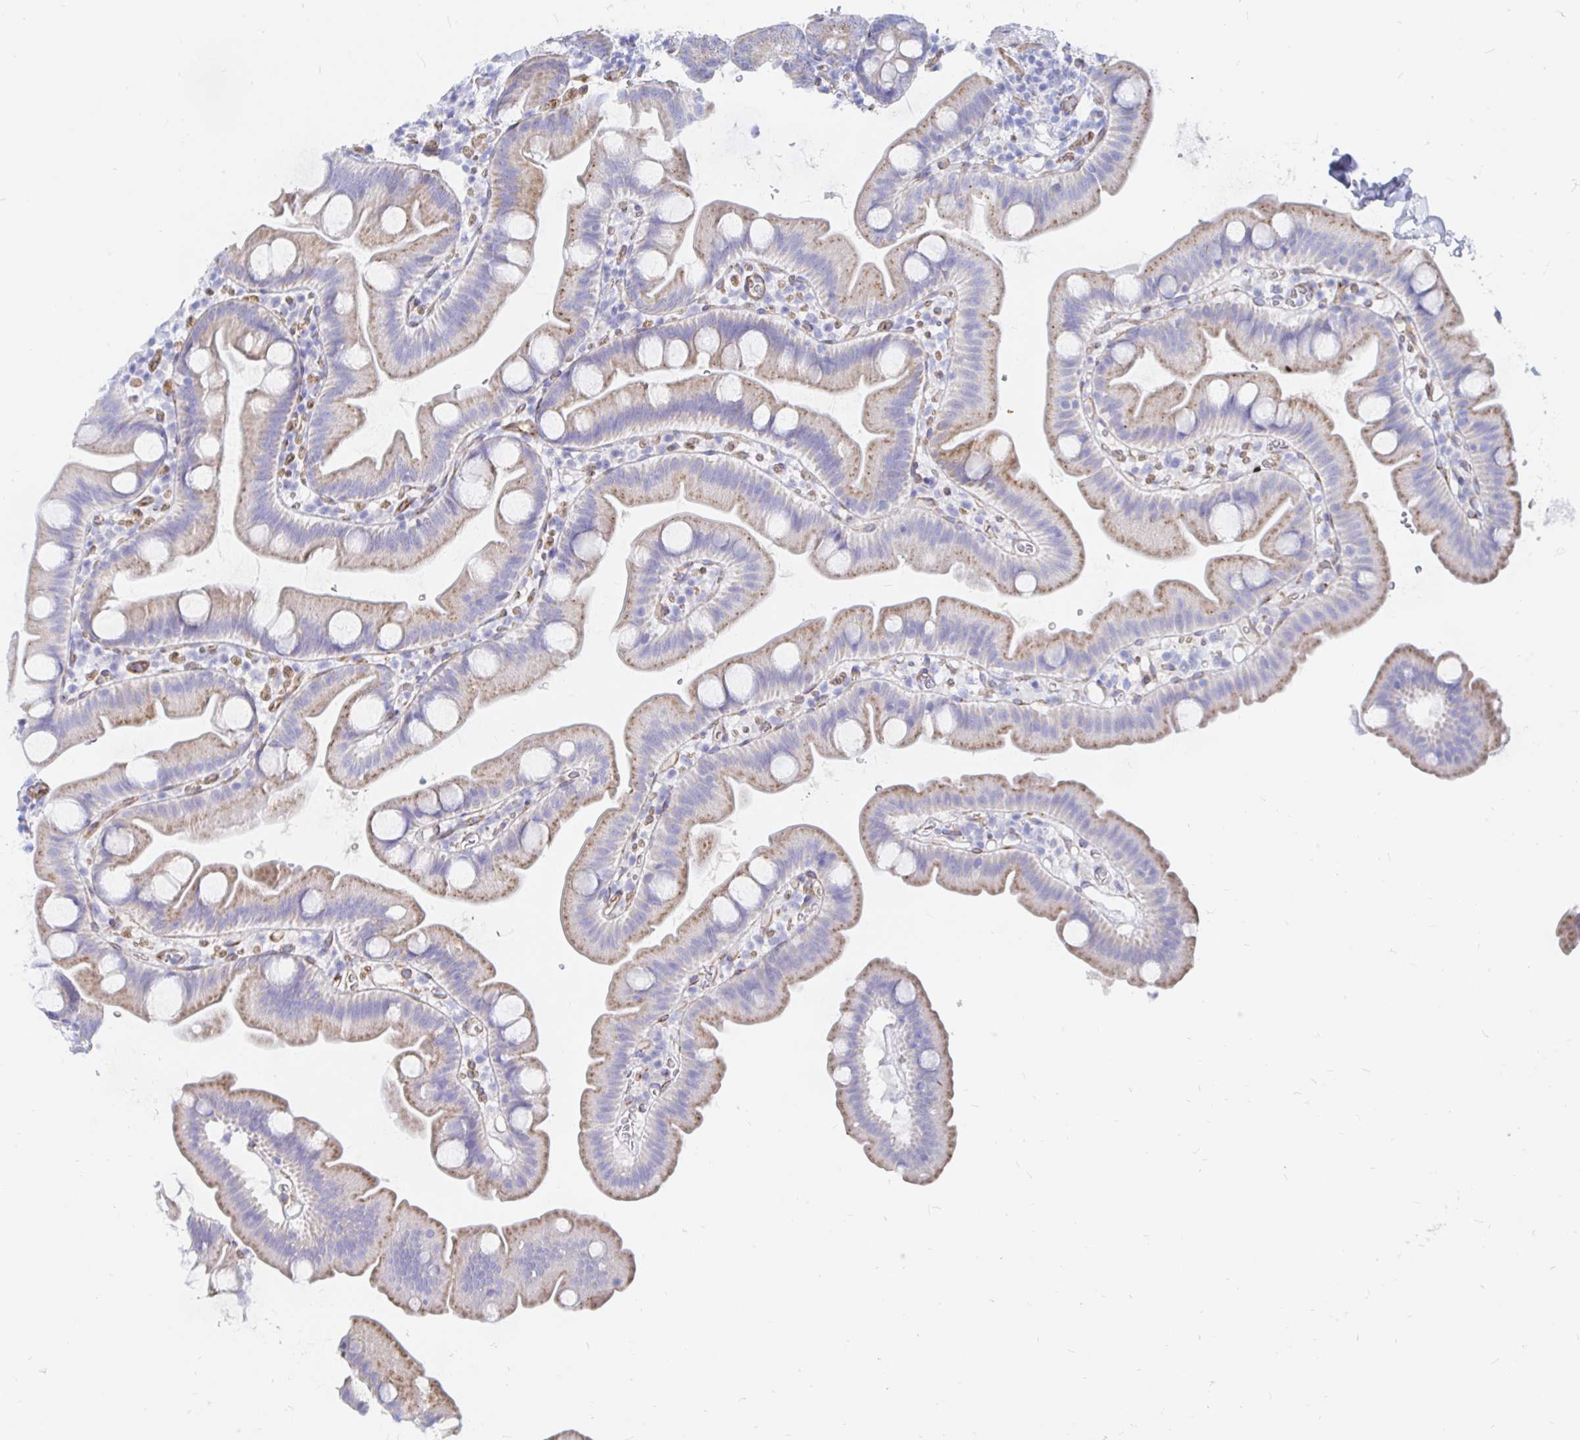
{"staining": {"intensity": "moderate", "quantity": "25%-75%", "location": "cytoplasmic/membranous"}, "tissue": "small intestine", "cell_type": "Glandular cells", "image_type": "normal", "snomed": [{"axis": "morphology", "description": "Normal tissue, NOS"}, {"axis": "topography", "description": "Small intestine"}], "caption": "This micrograph shows normal small intestine stained with immunohistochemistry to label a protein in brown. The cytoplasmic/membranous of glandular cells show moderate positivity for the protein. Nuclei are counter-stained blue.", "gene": "COX16", "patient": {"sex": "female", "age": 68}}